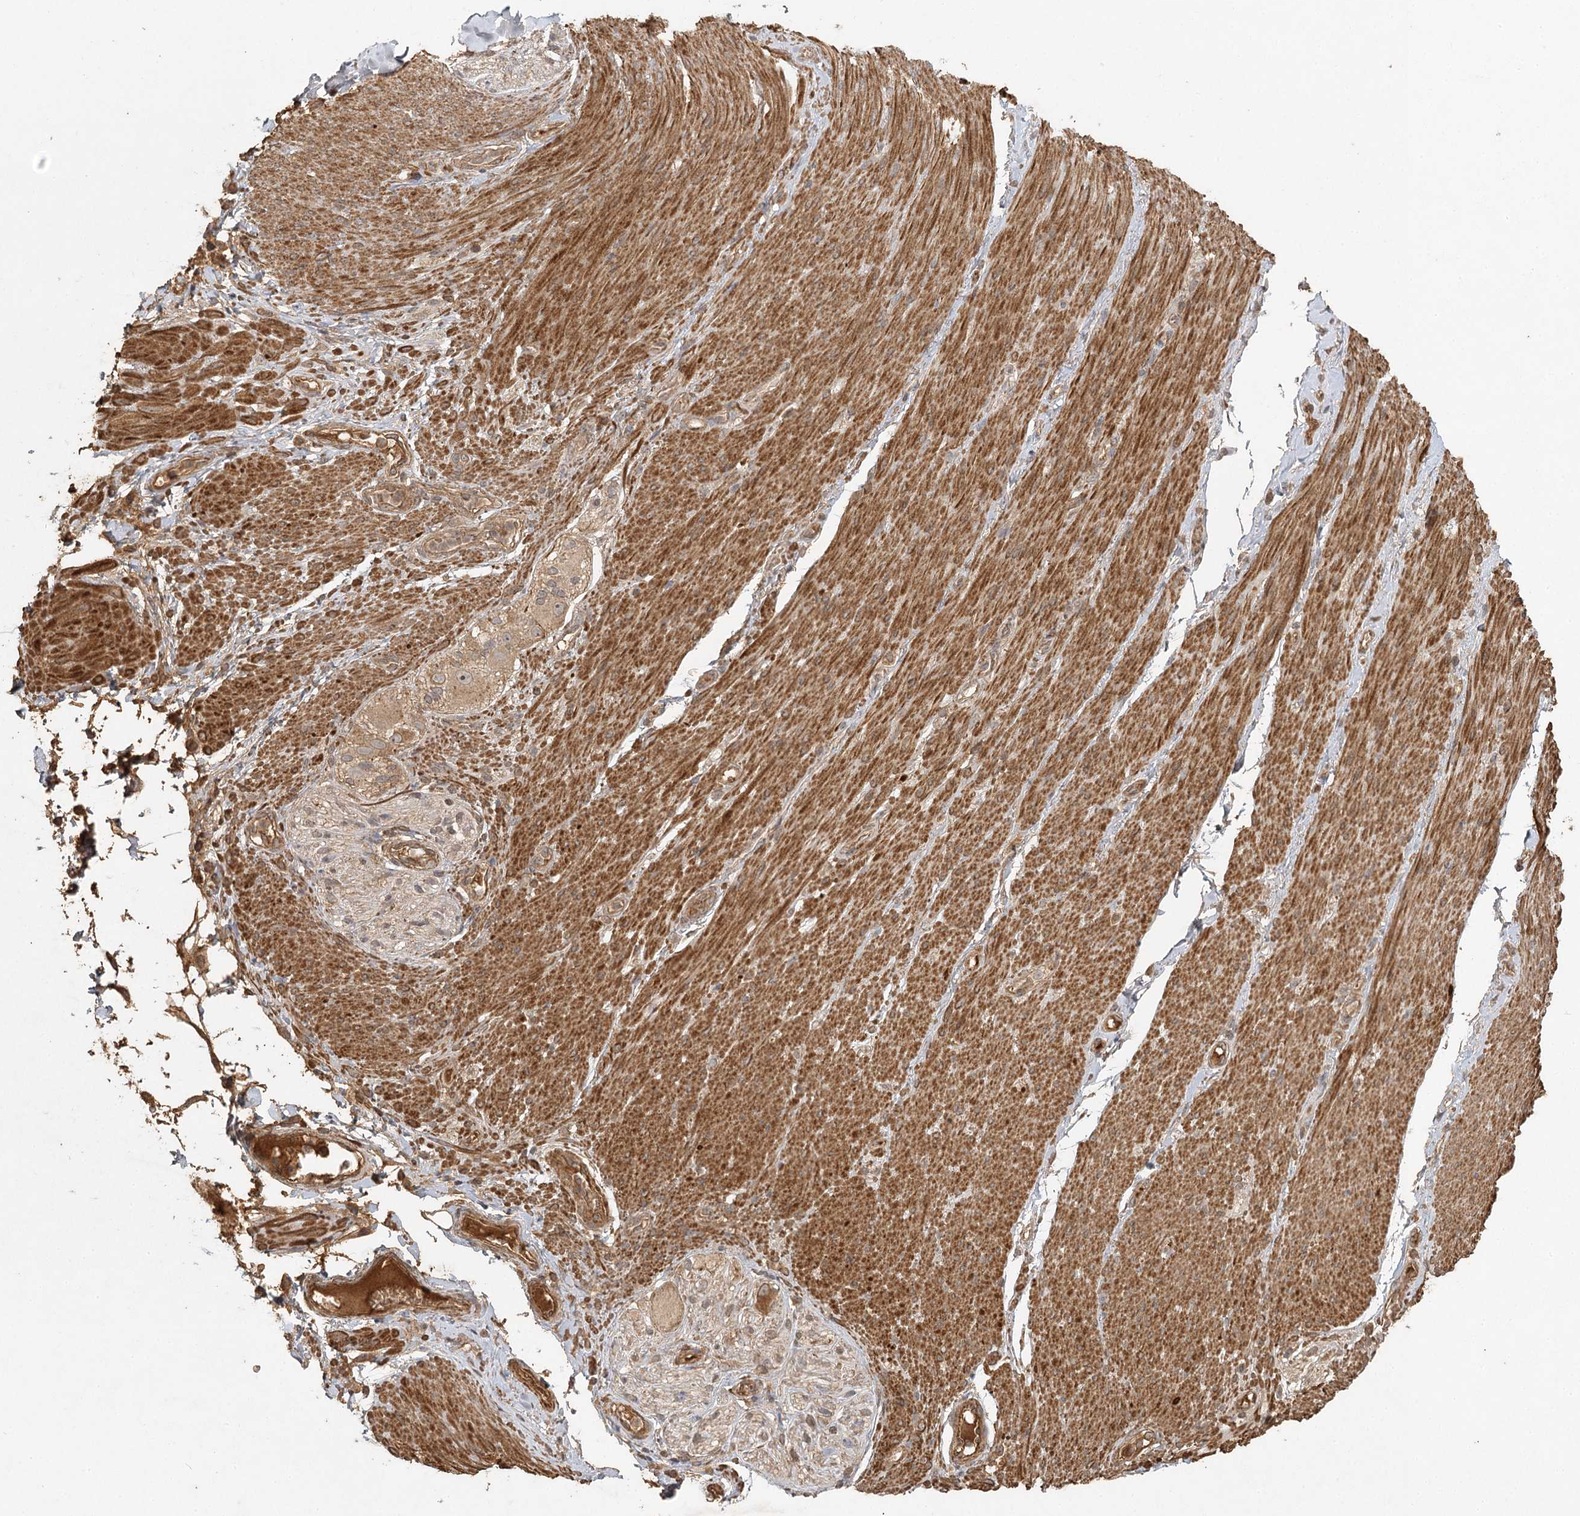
{"staining": {"intensity": "negative", "quantity": "none", "location": "none"}, "tissue": "adipose tissue", "cell_type": "Adipocytes", "image_type": "normal", "snomed": [{"axis": "morphology", "description": "Normal tissue, NOS"}, {"axis": "topography", "description": "Colon"}, {"axis": "topography", "description": "Peripheral nerve tissue"}], "caption": "DAB immunohistochemical staining of benign adipose tissue displays no significant staining in adipocytes.", "gene": "ARL13A", "patient": {"sex": "female", "age": 61}}